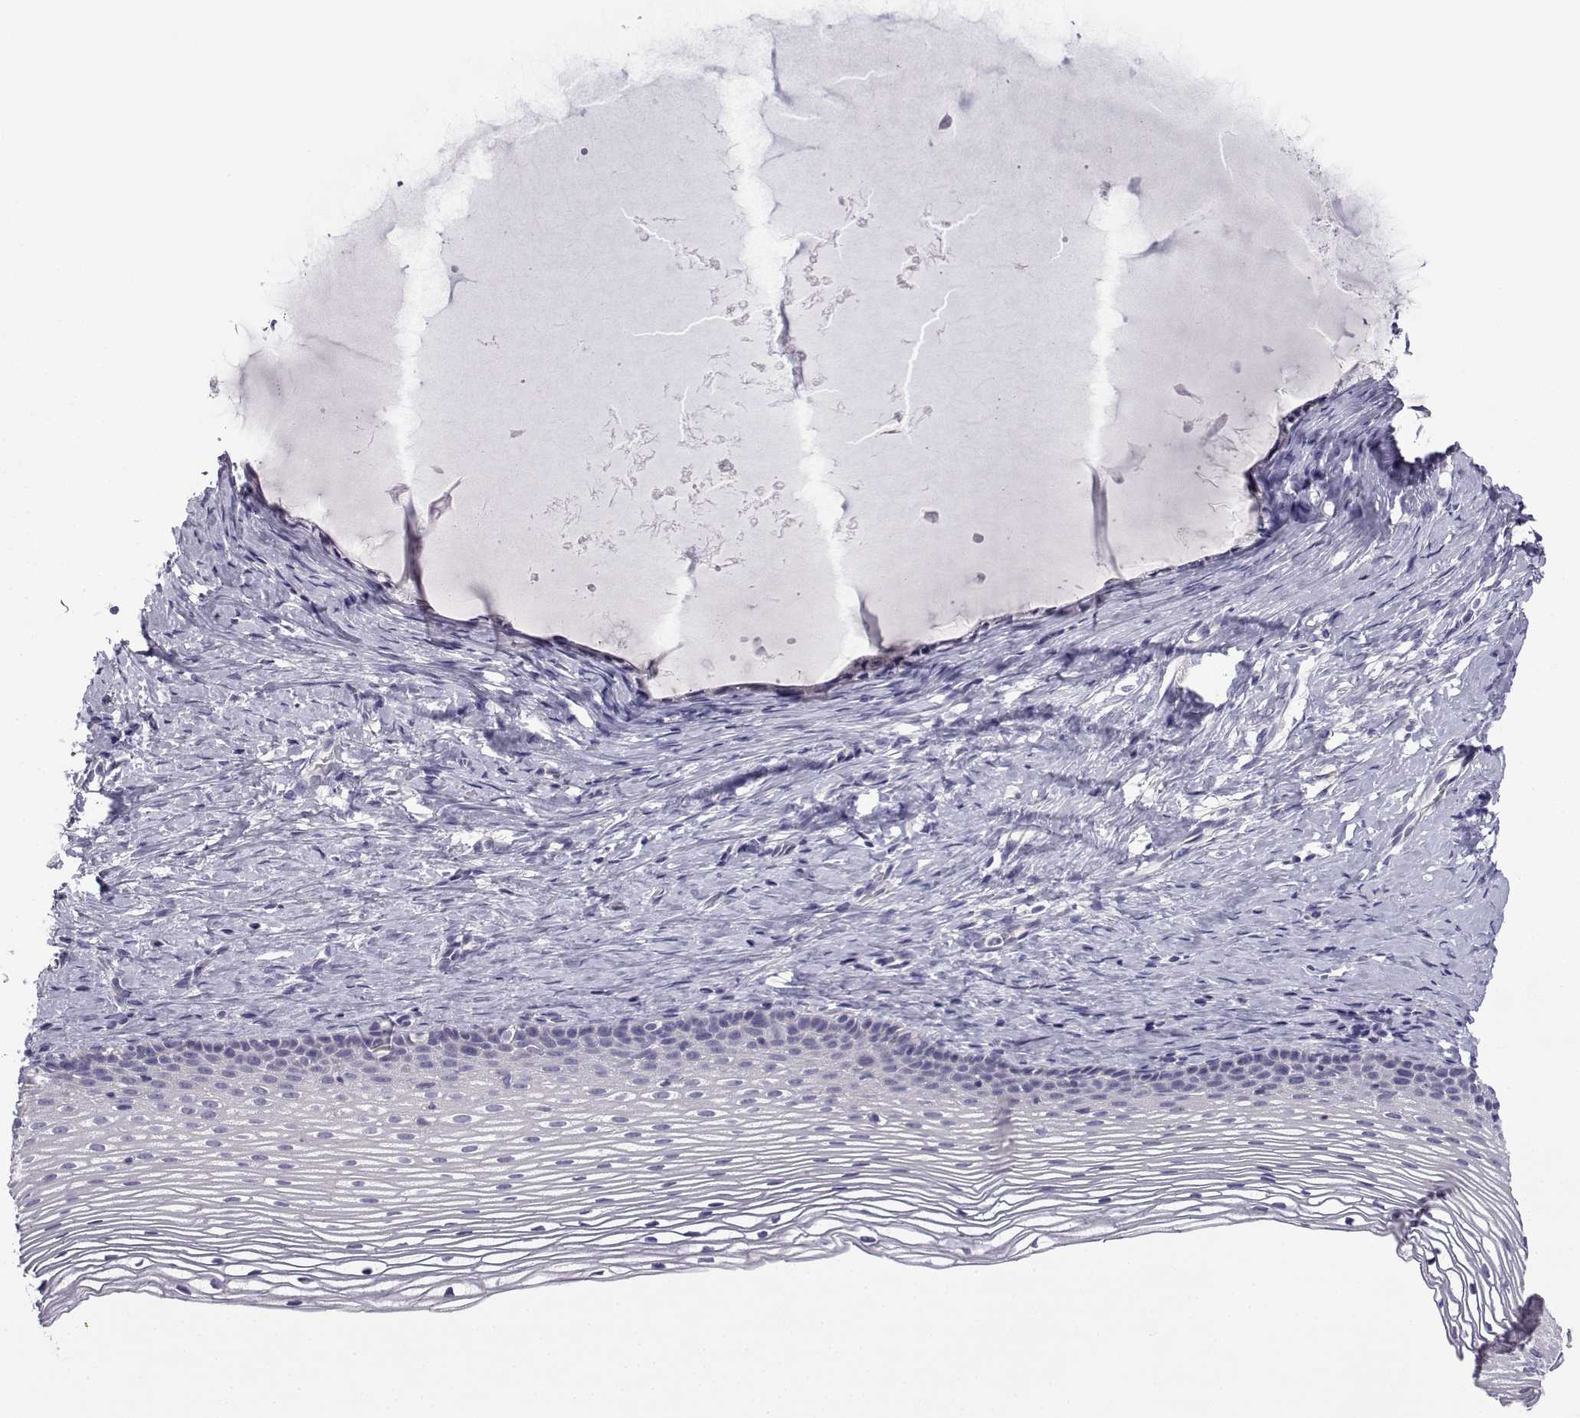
{"staining": {"intensity": "negative", "quantity": "none", "location": "none"}, "tissue": "cervix", "cell_type": "Glandular cells", "image_type": "normal", "snomed": [{"axis": "morphology", "description": "Normal tissue, NOS"}, {"axis": "topography", "description": "Cervix"}], "caption": "Immunohistochemical staining of benign human cervix shows no significant positivity in glandular cells.", "gene": "SPACA7", "patient": {"sex": "female", "age": 39}}